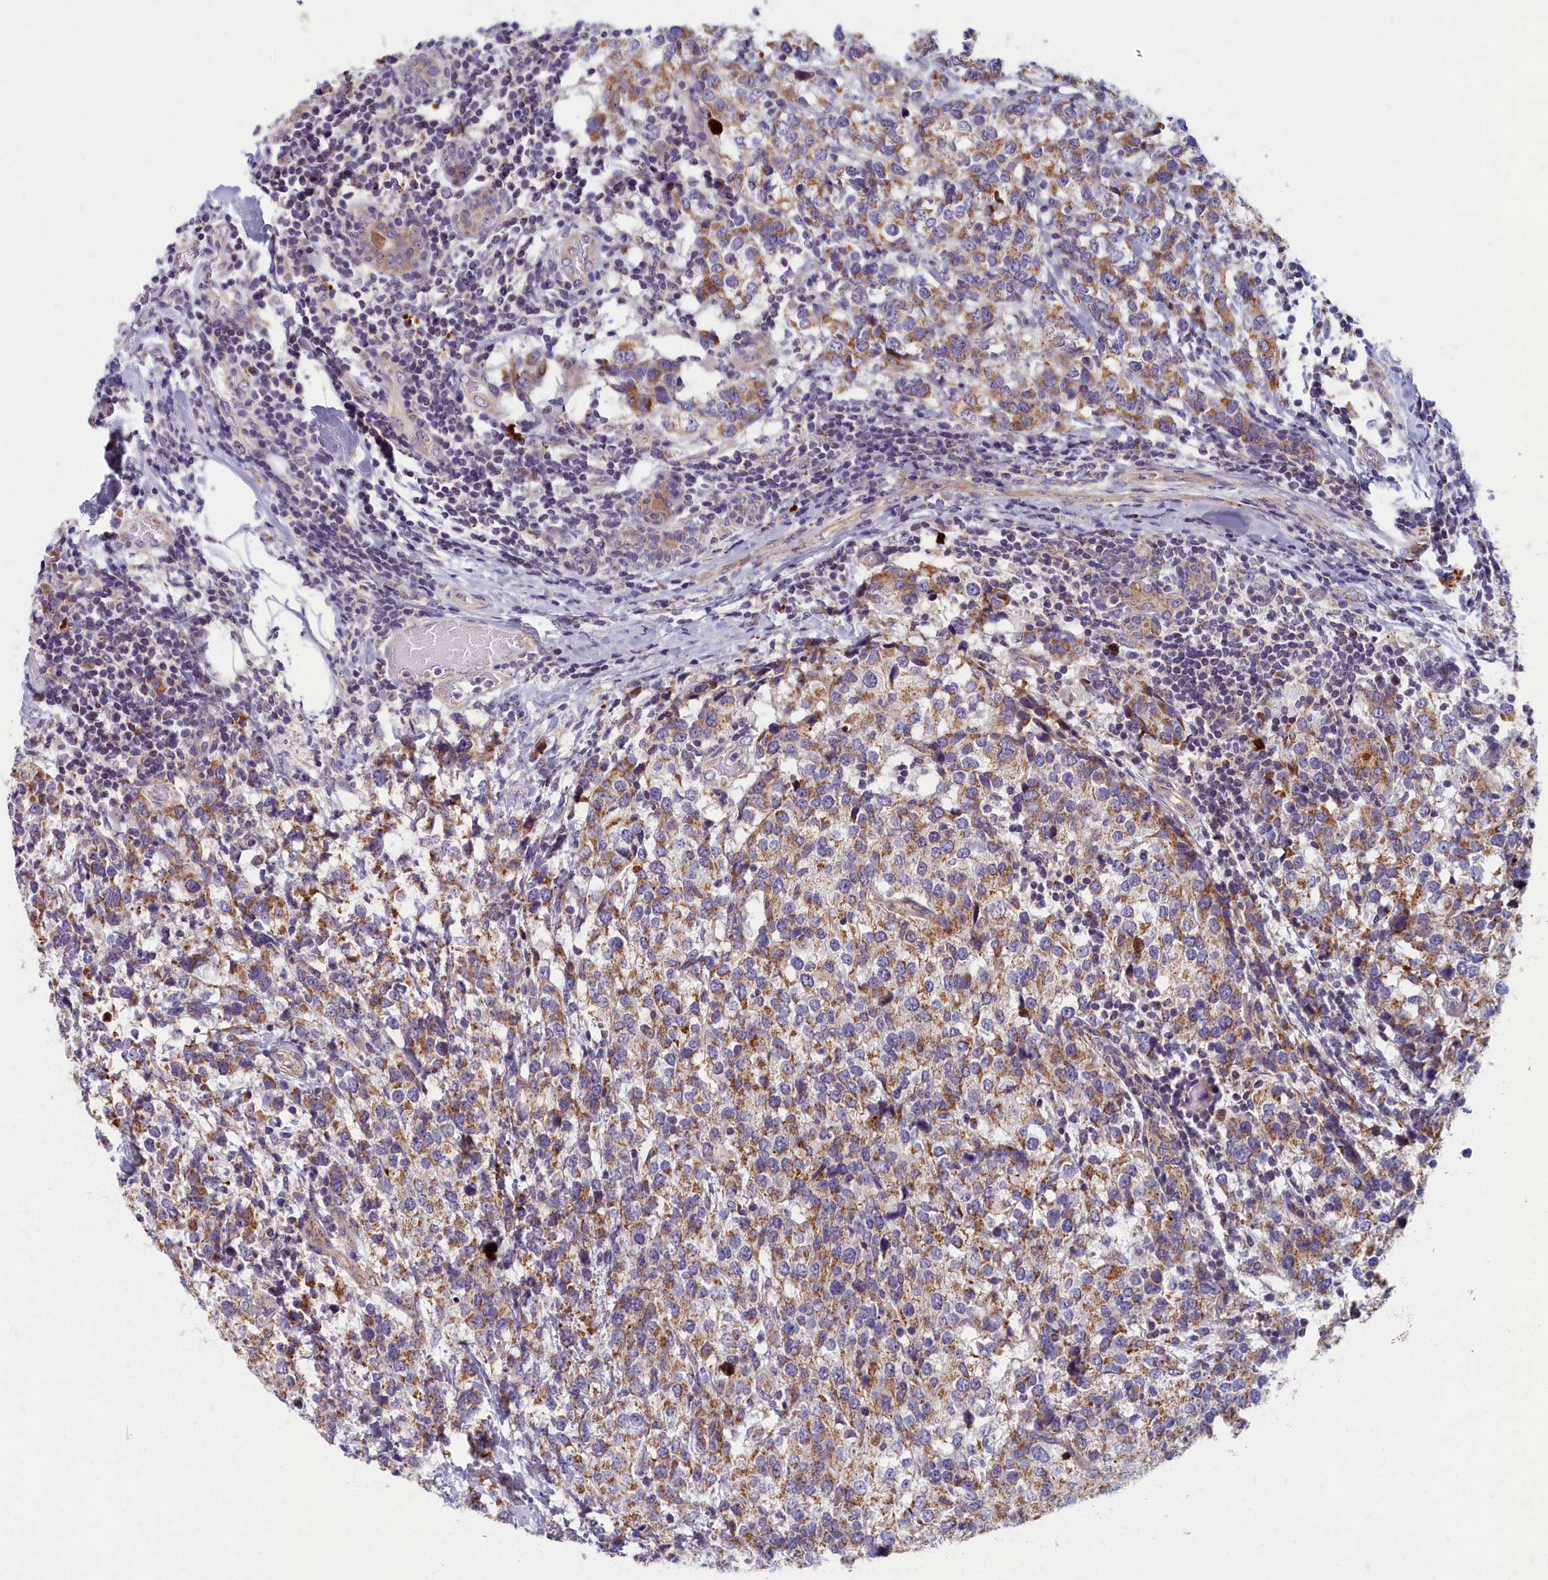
{"staining": {"intensity": "moderate", "quantity": "25%-75%", "location": "cytoplasmic/membranous"}, "tissue": "breast cancer", "cell_type": "Tumor cells", "image_type": "cancer", "snomed": [{"axis": "morphology", "description": "Lobular carcinoma"}, {"axis": "topography", "description": "Breast"}], "caption": "Protein staining of lobular carcinoma (breast) tissue demonstrates moderate cytoplasmic/membranous positivity in about 25%-75% of tumor cells.", "gene": "MRPS25", "patient": {"sex": "female", "age": 59}}